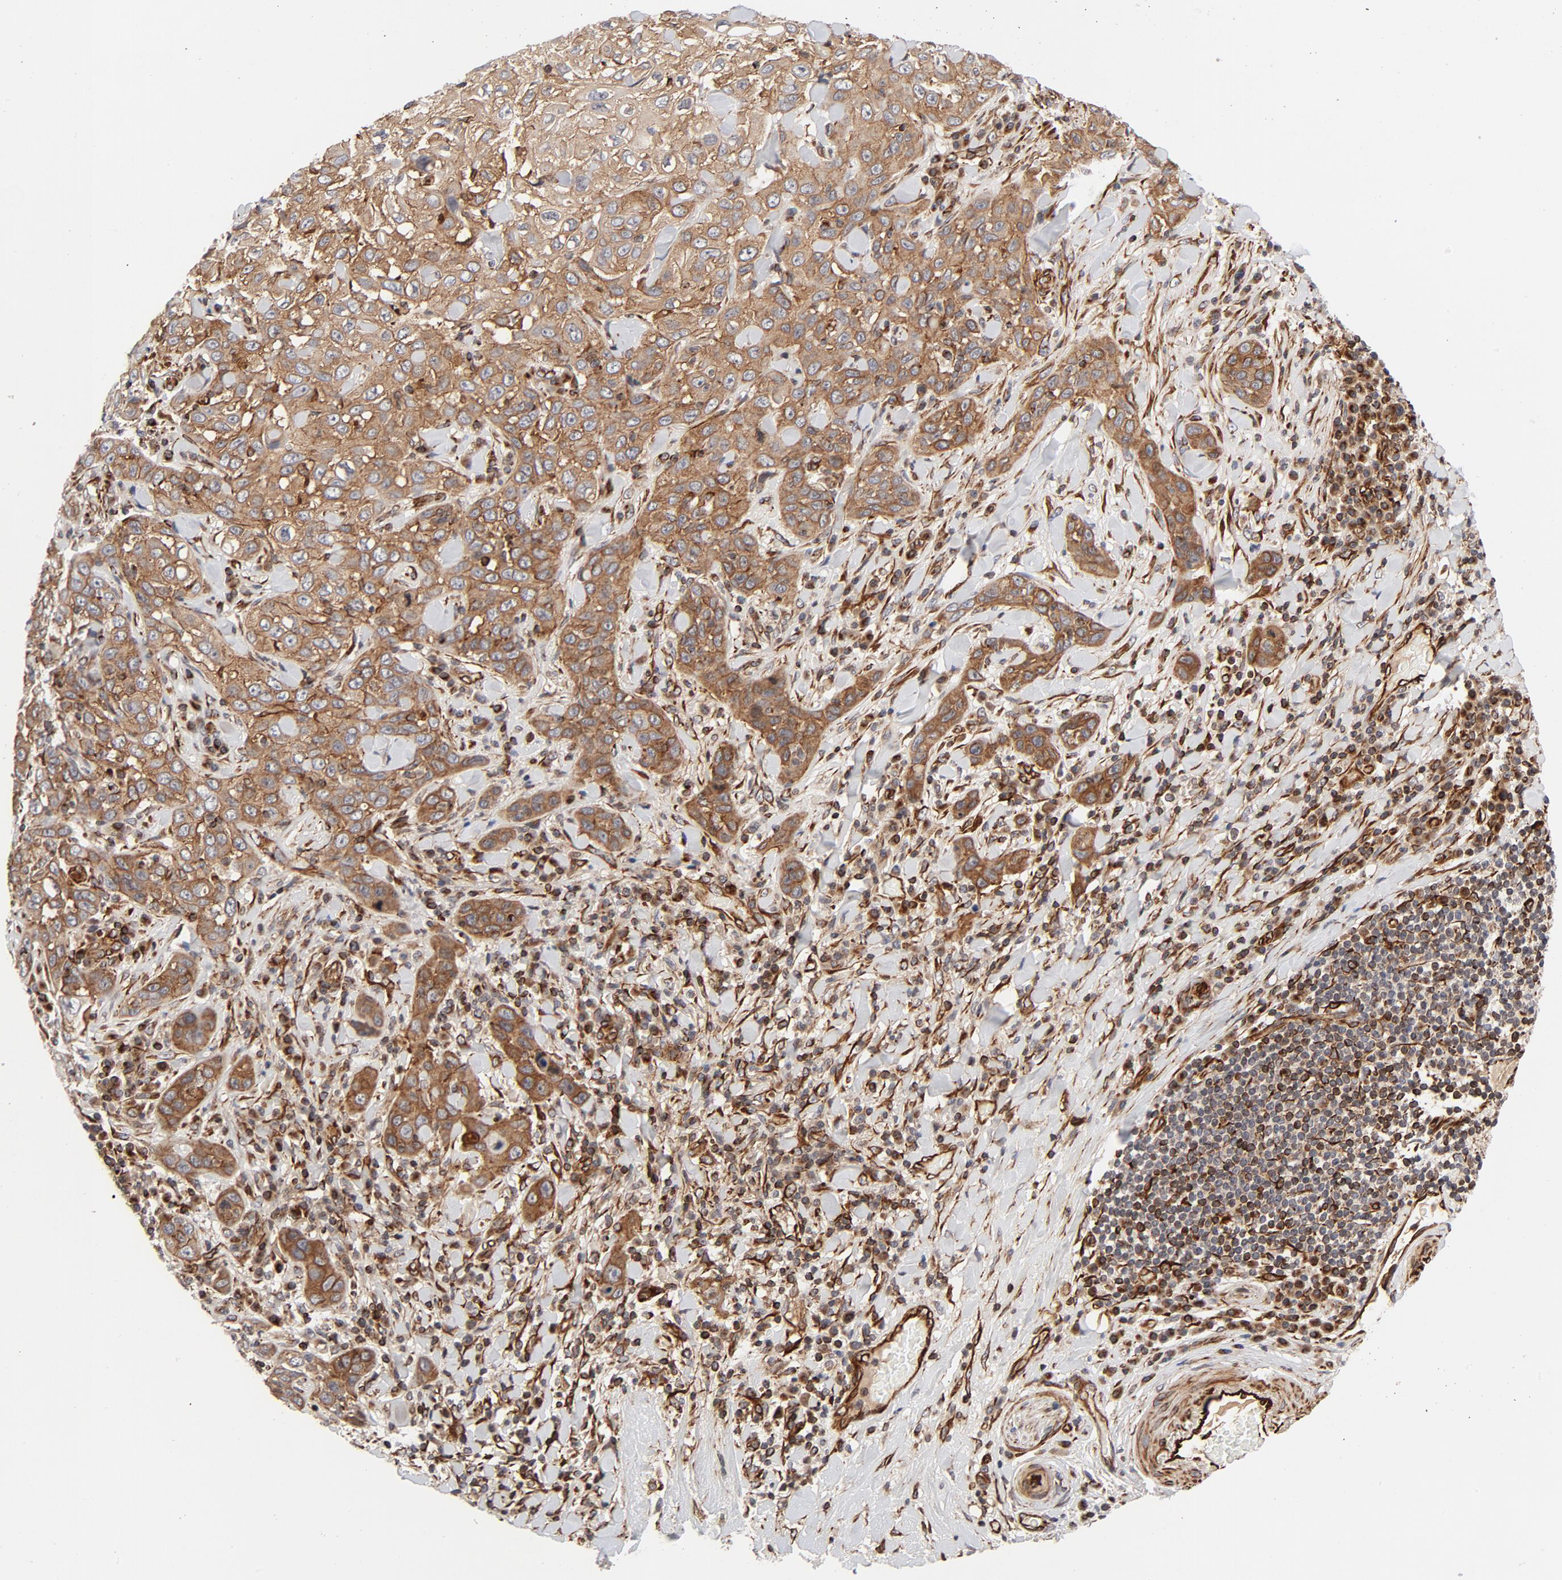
{"staining": {"intensity": "moderate", "quantity": ">75%", "location": "cytoplasmic/membranous"}, "tissue": "skin cancer", "cell_type": "Tumor cells", "image_type": "cancer", "snomed": [{"axis": "morphology", "description": "Squamous cell carcinoma, NOS"}, {"axis": "topography", "description": "Skin"}], "caption": "An image showing moderate cytoplasmic/membranous positivity in approximately >75% of tumor cells in skin squamous cell carcinoma, as visualized by brown immunohistochemical staining.", "gene": "DNAAF2", "patient": {"sex": "male", "age": 84}}